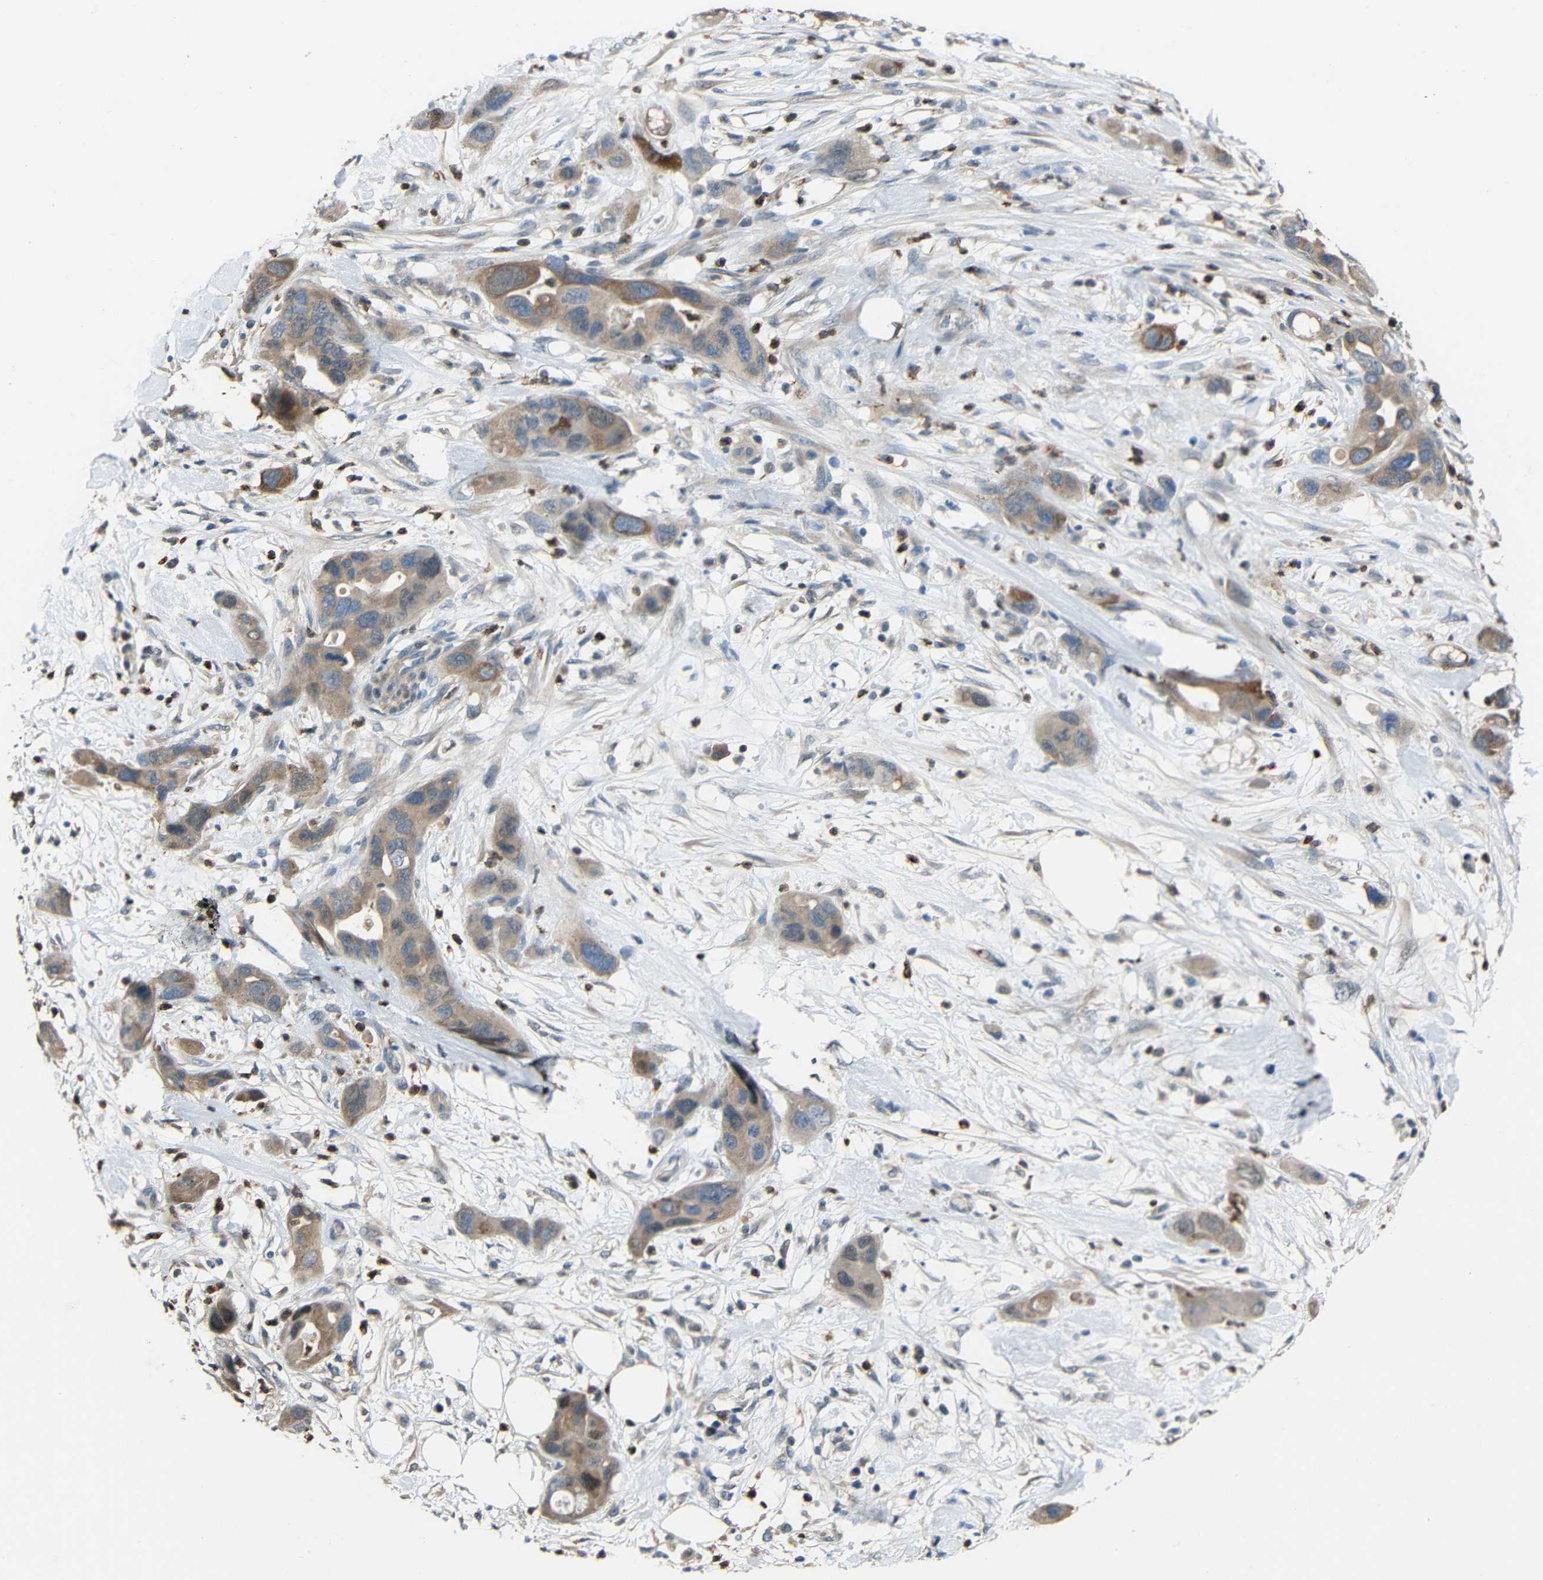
{"staining": {"intensity": "moderate", "quantity": ">75%", "location": "cytoplasmic/membranous"}, "tissue": "pancreatic cancer", "cell_type": "Tumor cells", "image_type": "cancer", "snomed": [{"axis": "morphology", "description": "Adenocarcinoma, NOS"}, {"axis": "topography", "description": "Pancreas"}], "caption": "This histopathology image displays IHC staining of pancreatic cancer, with medium moderate cytoplasmic/membranous expression in about >75% of tumor cells.", "gene": "STBD1", "patient": {"sex": "female", "age": 71}}